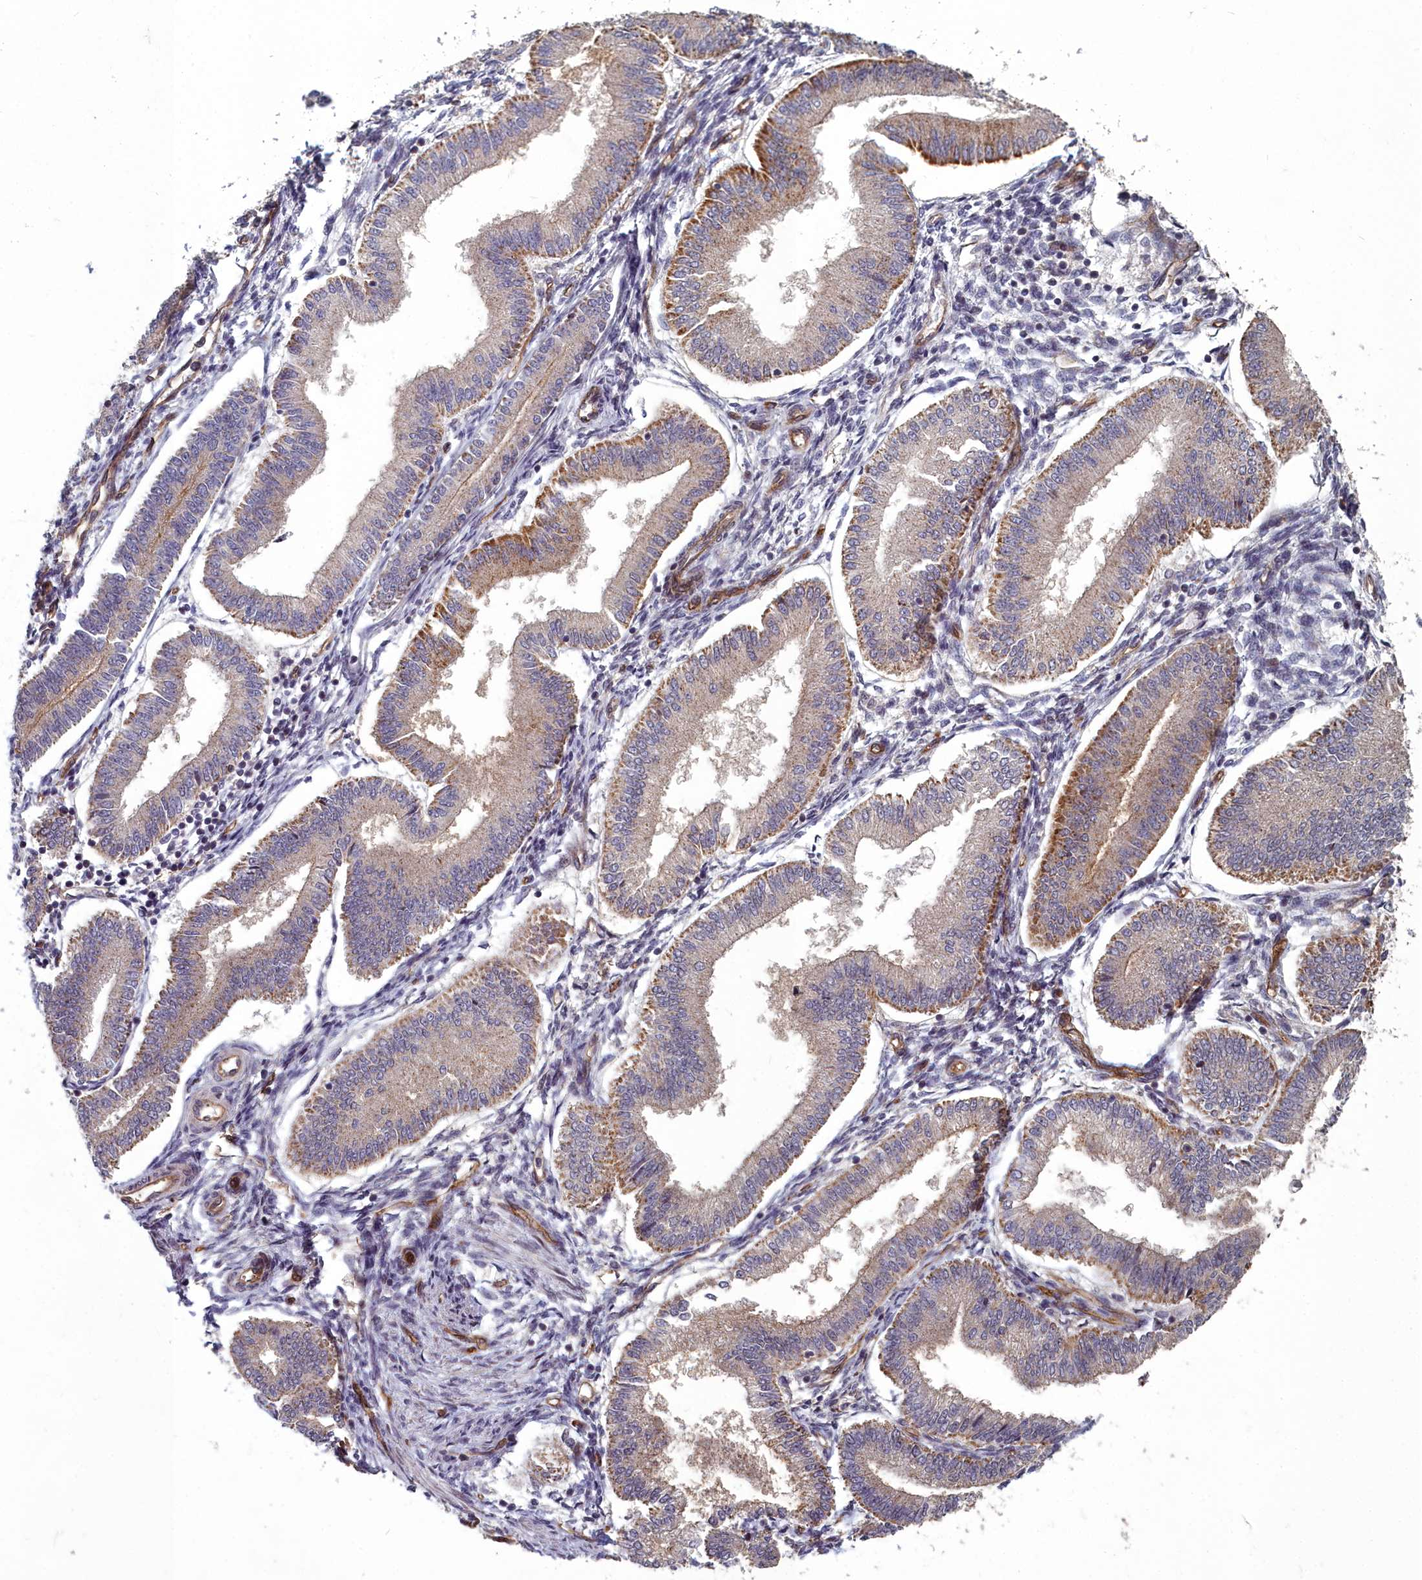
{"staining": {"intensity": "weak", "quantity": "<25%", "location": "cytoplasmic/membranous"}, "tissue": "endometrium", "cell_type": "Cells in endometrial stroma", "image_type": "normal", "snomed": [{"axis": "morphology", "description": "Normal tissue, NOS"}, {"axis": "topography", "description": "Endometrium"}], "caption": "High power microscopy photomicrograph of an immunohistochemistry image of benign endometrium, revealing no significant expression in cells in endometrial stroma.", "gene": "TSPYL4", "patient": {"sex": "female", "age": 39}}